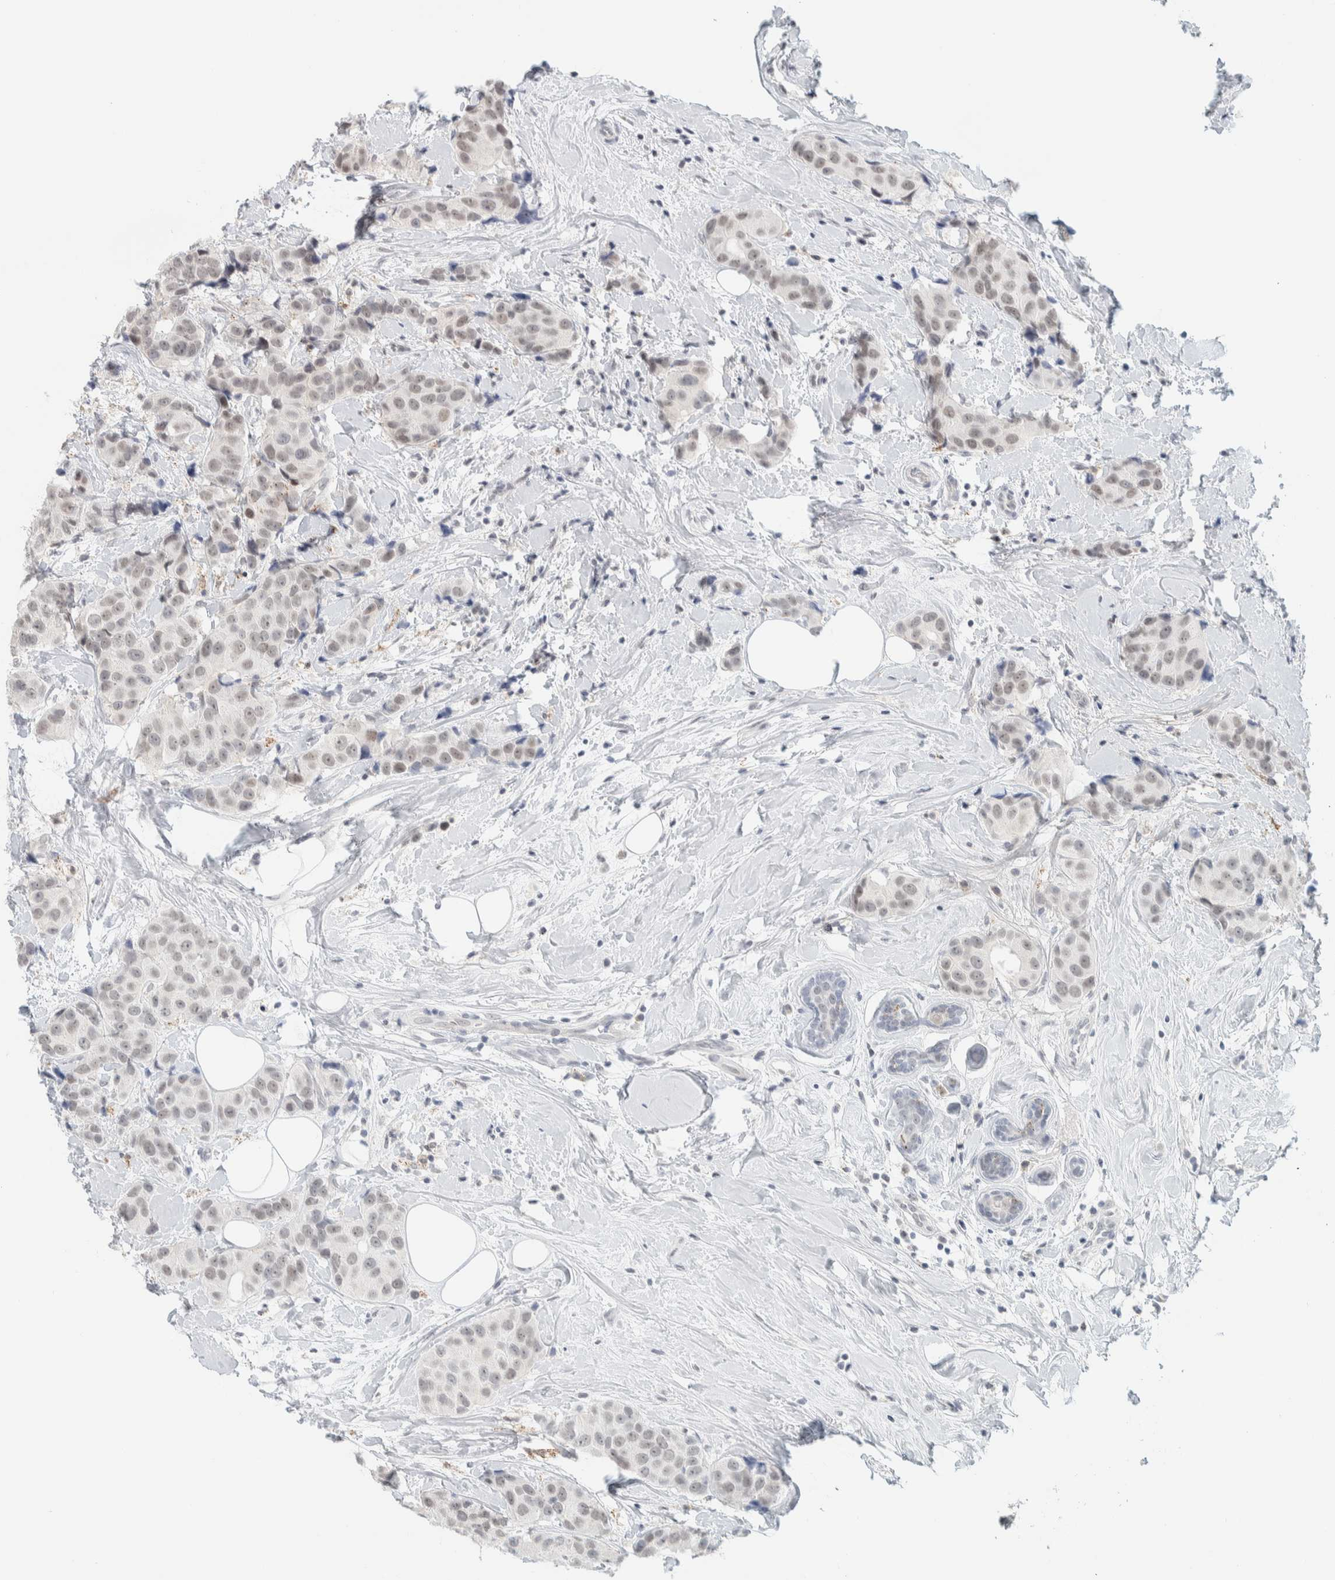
{"staining": {"intensity": "weak", "quantity": ">75%", "location": "nuclear"}, "tissue": "breast cancer", "cell_type": "Tumor cells", "image_type": "cancer", "snomed": [{"axis": "morphology", "description": "Normal tissue, NOS"}, {"axis": "morphology", "description": "Duct carcinoma"}, {"axis": "topography", "description": "Breast"}], "caption": "A brown stain shows weak nuclear expression of a protein in human breast infiltrating ductal carcinoma tumor cells. The staining was performed using DAB, with brown indicating positive protein expression. Nuclei are stained blue with hematoxylin.", "gene": "CDH17", "patient": {"sex": "female", "age": 39}}